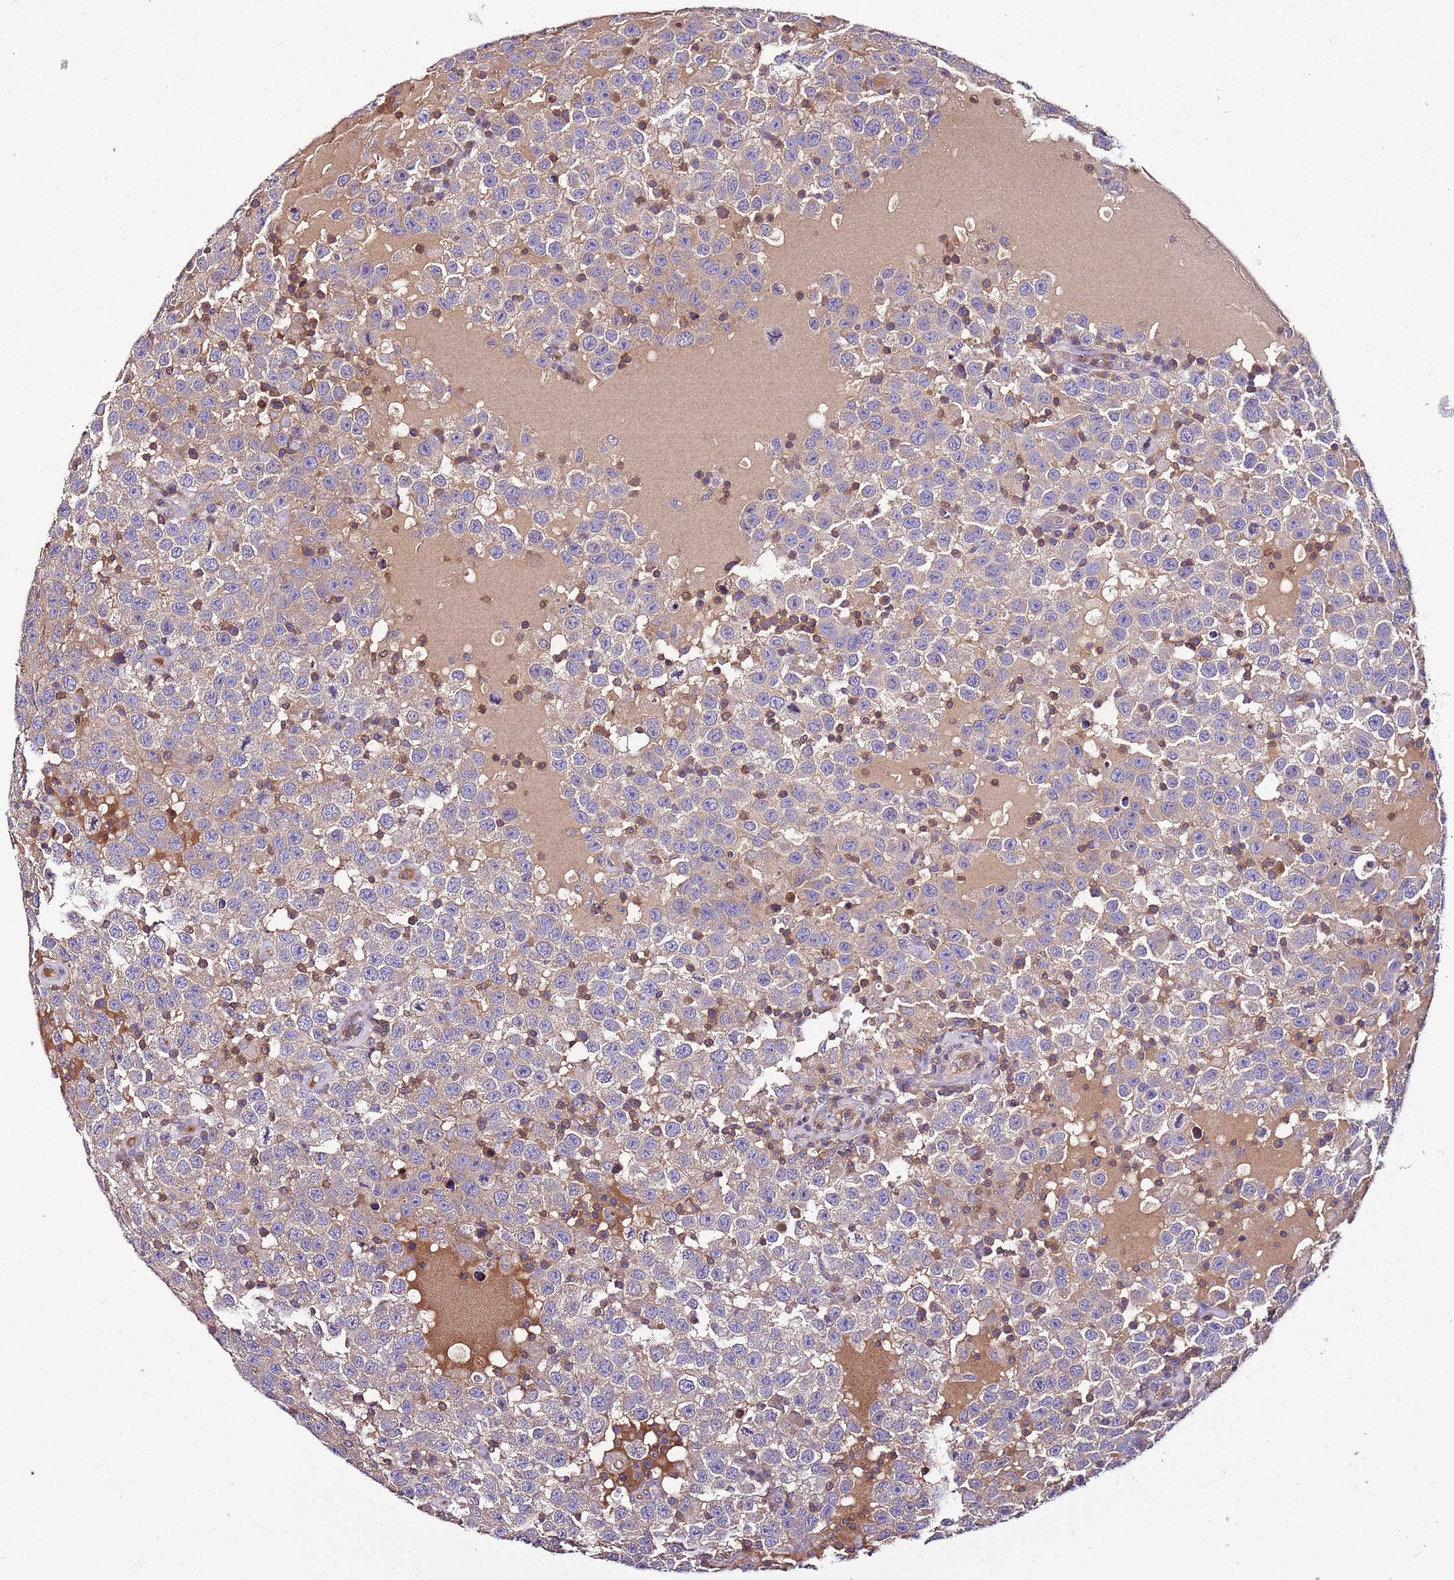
{"staining": {"intensity": "weak", "quantity": ">75%", "location": "cytoplasmic/membranous"}, "tissue": "testis cancer", "cell_type": "Tumor cells", "image_type": "cancer", "snomed": [{"axis": "morphology", "description": "Seminoma, NOS"}, {"axis": "topography", "description": "Testis"}], "caption": "Immunohistochemistry staining of testis seminoma, which exhibits low levels of weak cytoplasmic/membranous staining in about >75% of tumor cells indicating weak cytoplasmic/membranous protein staining. The staining was performed using DAB (brown) for protein detection and nuclei were counterstained in hematoxylin (blue).", "gene": "IGIP", "patient": {"sex": "male", "age": 41}}